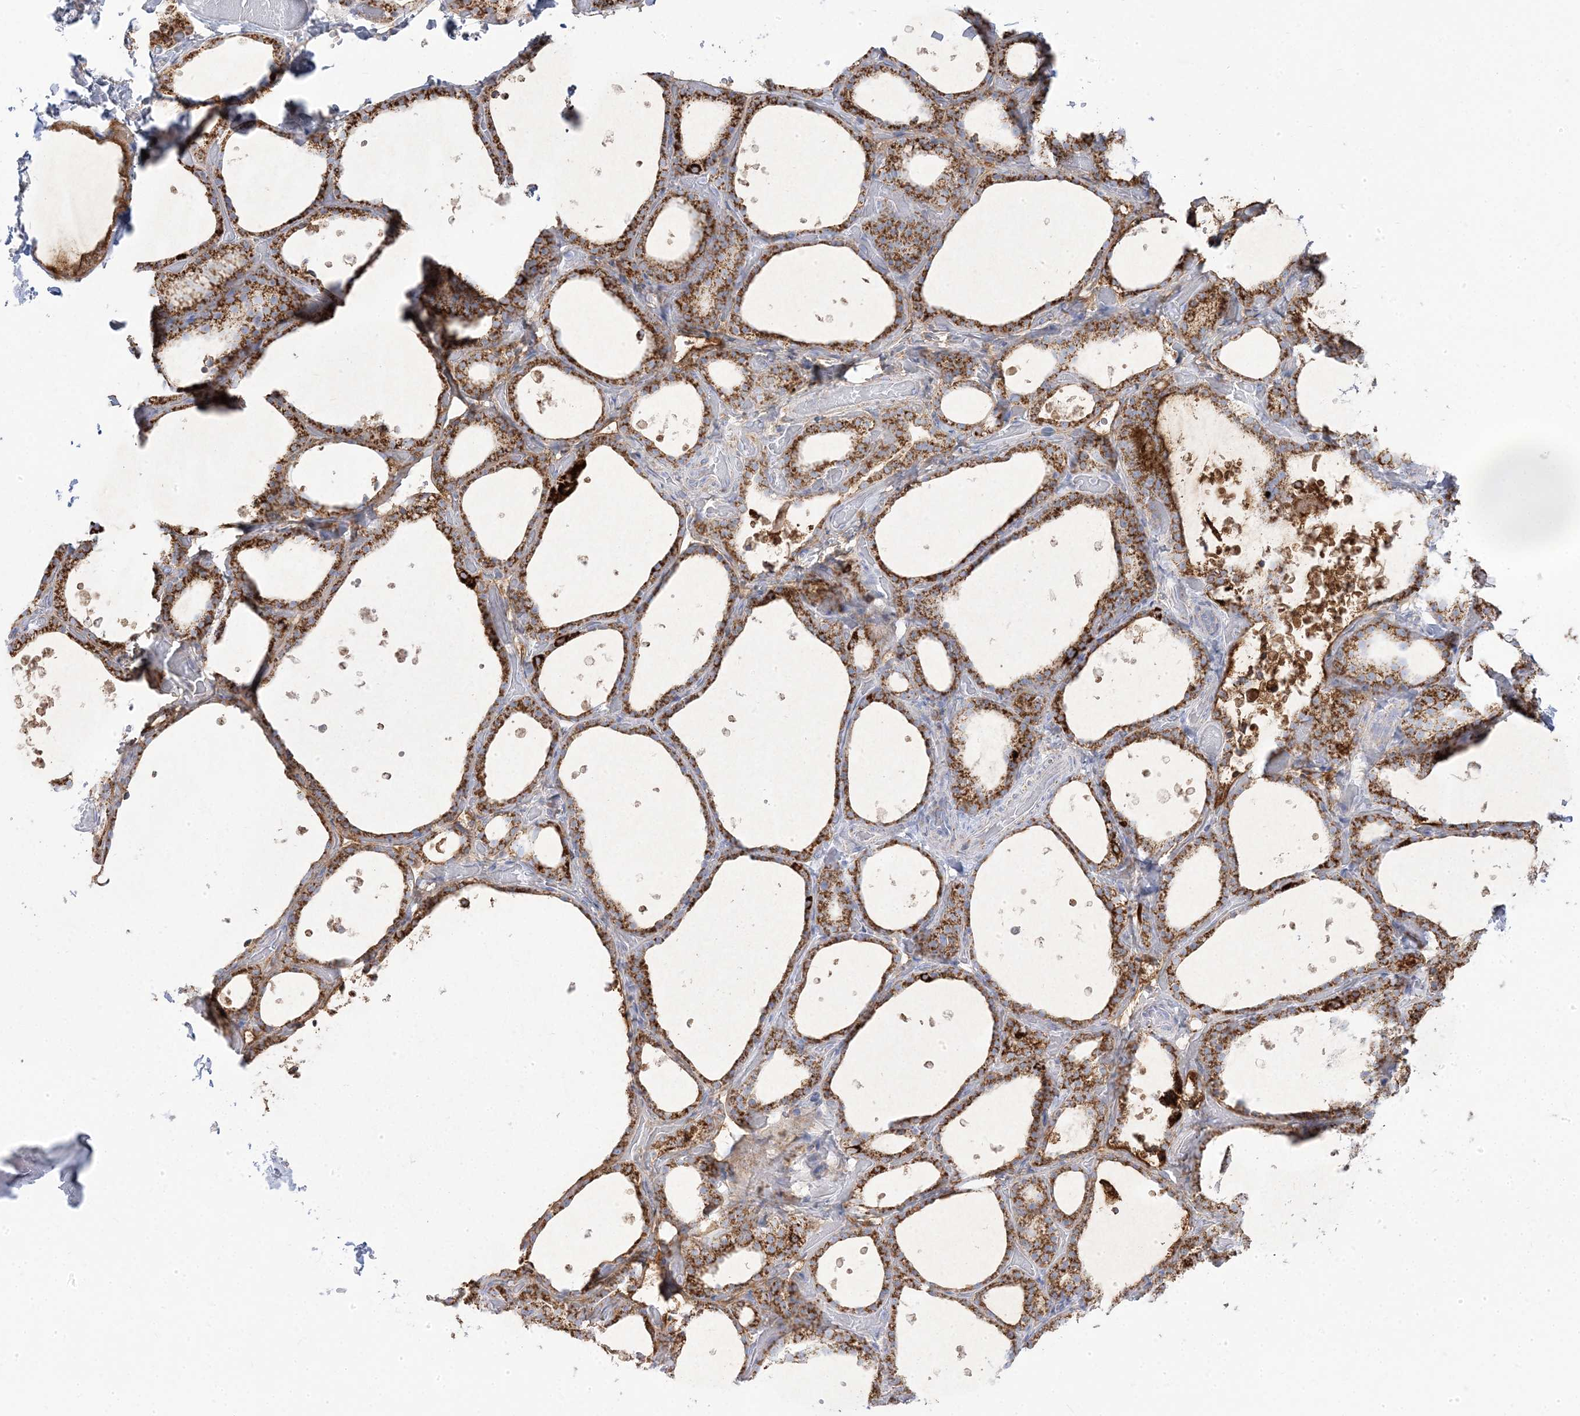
{"staining": {"intensity": "strong", "quantity": ">75%", "location": "cytoplasmic/membranous"}, "tissue": "thyroid gland", "cell_type": "Glandular cells", "image_type": "normal", "snomed": [{"axis": "morphology", "description": "Normal tissue, NOS"}, {"axis": "topography", "description": "Thyroid gland"}], "caption": "A brown stain labels strong cytoplasmic/membranous staining of a protein in glandular cells of benign thyroid gland. (Stains: DAB (3,3'-diaminobenzidine) in brown, nuclei in blue, Microscopy: brightfield microscopy at high magnification).", "gene": "PCCB", "patient": {"sex": "female", "age": 44}}